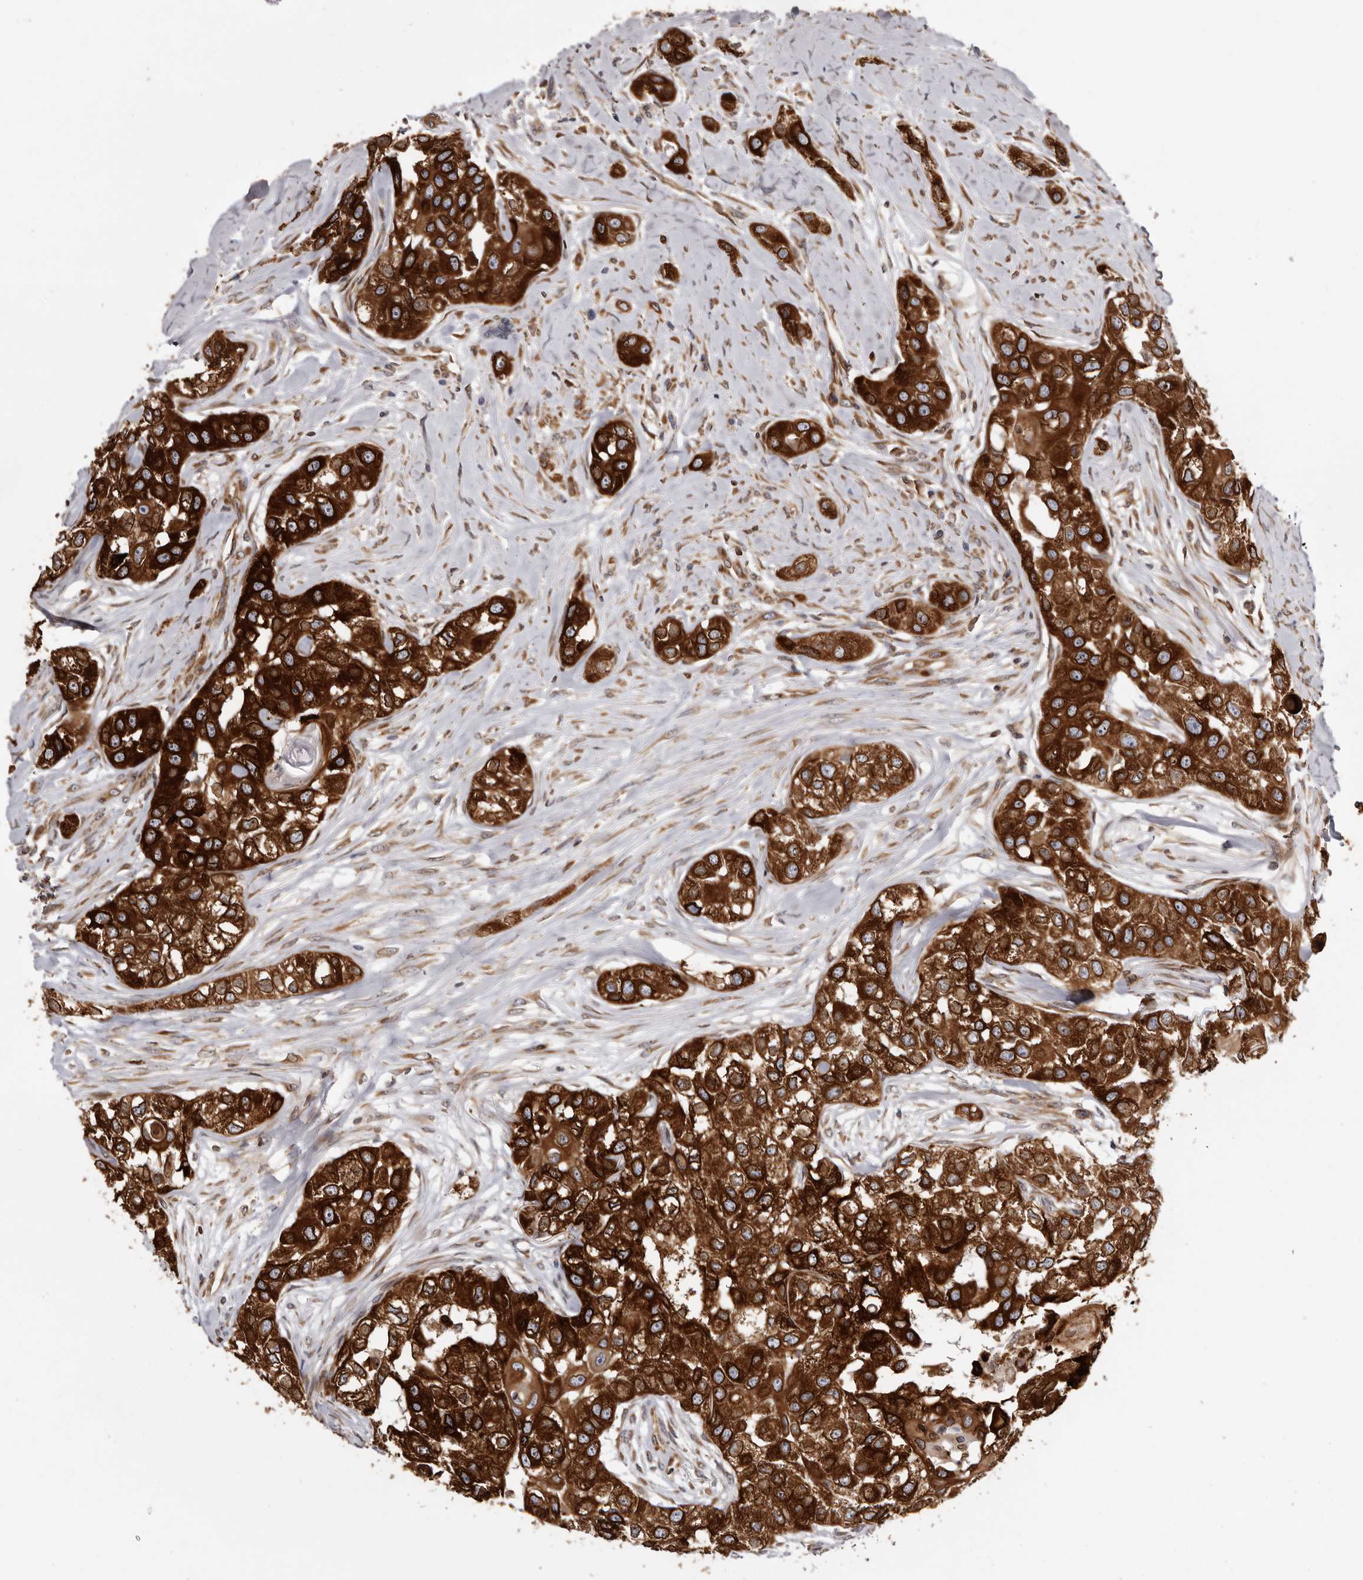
{"staining": {"intensity": "strong", "quantity": ">75%", "location": "cytoplasmic/membranous"}, "tissue": "head and neck cancer", "cell_type": "Tumor cells", "image_type": "cancer", "snomed": [{"axis": "morphology", "description": "Normal tissue, NOS"}, {"axis": "morphology", "description": "Squamous cell carcinoma, NOS"}, {"axis": "topography", "description": "Skeletal muscle"}, {"axis": "topography", "description": "Head-Neck"}], "caption": "Immunohistochemical staining of head and neck cancer (squamous cell carcinoma) demonstrates high levels of strong cytoplasmic/membranous staining in about >75% of tumor cells.", "gene": "C4orf3", "patient": {"sex": "male", "age": 51}}